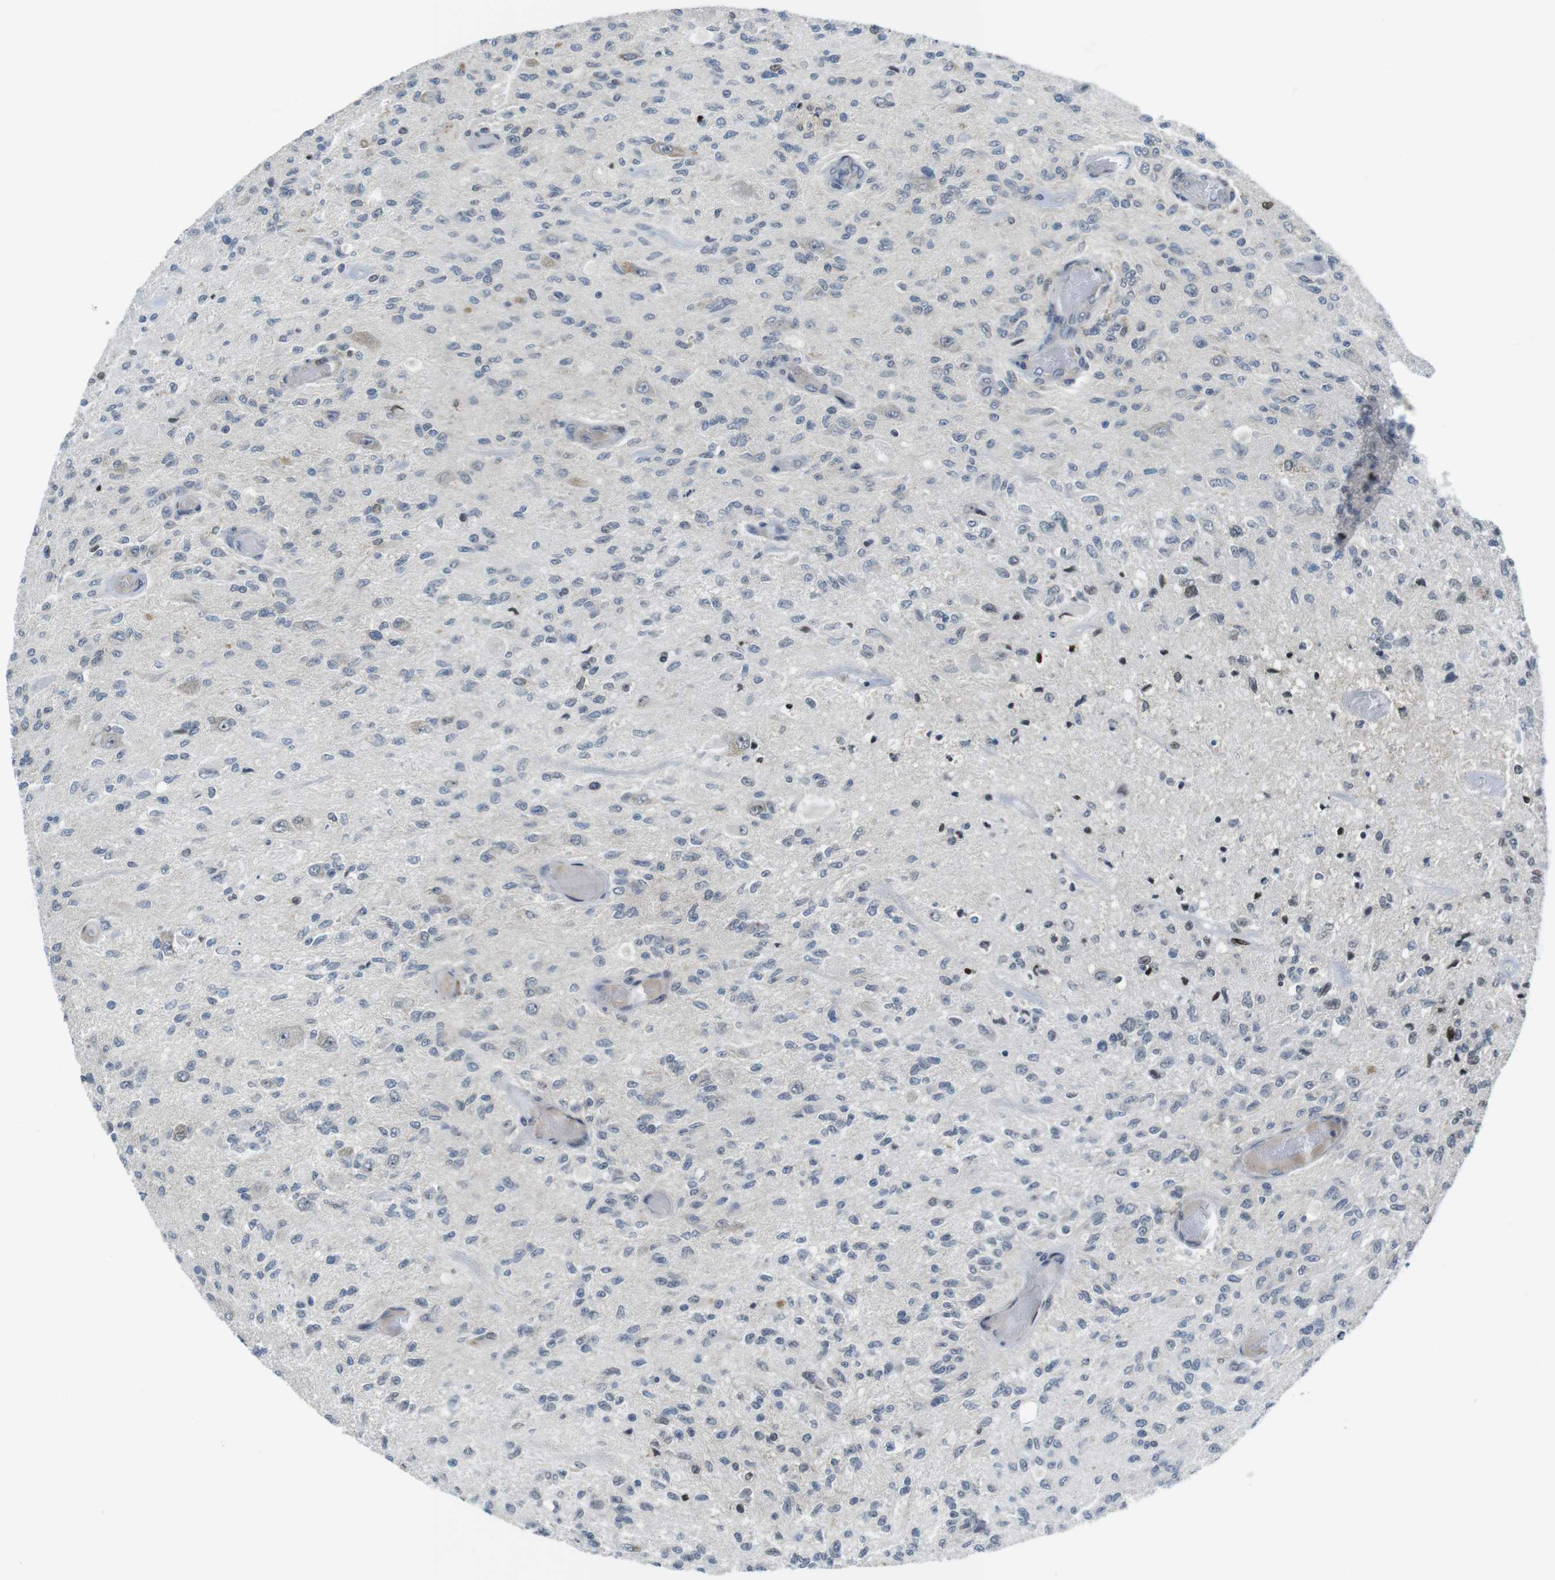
{"staining": {"intensity": "moderate", "quantity": "<25%", "location": "nuclear"}, "tissue": "glioma", "cell_type": "Tumor cells", "image_type": "cancer", "snomed": [{"axis": "morphology", "description": "Normal tissue, NOS"}, {"axis": "morphology", "description": "Glioma, malignant, High grade"}, {"axis": "topography", "description": "Cerebral cortex"}], "caption": "Immunohistochemistry (IHC) (DAB (3,3'-diaminobenzidine)) staining of human glioma displays moderate nuclear protein expression in about <25% of tumor cells.", "gene": "RCC1", "patient": {"sex": "male", "age": 77}}